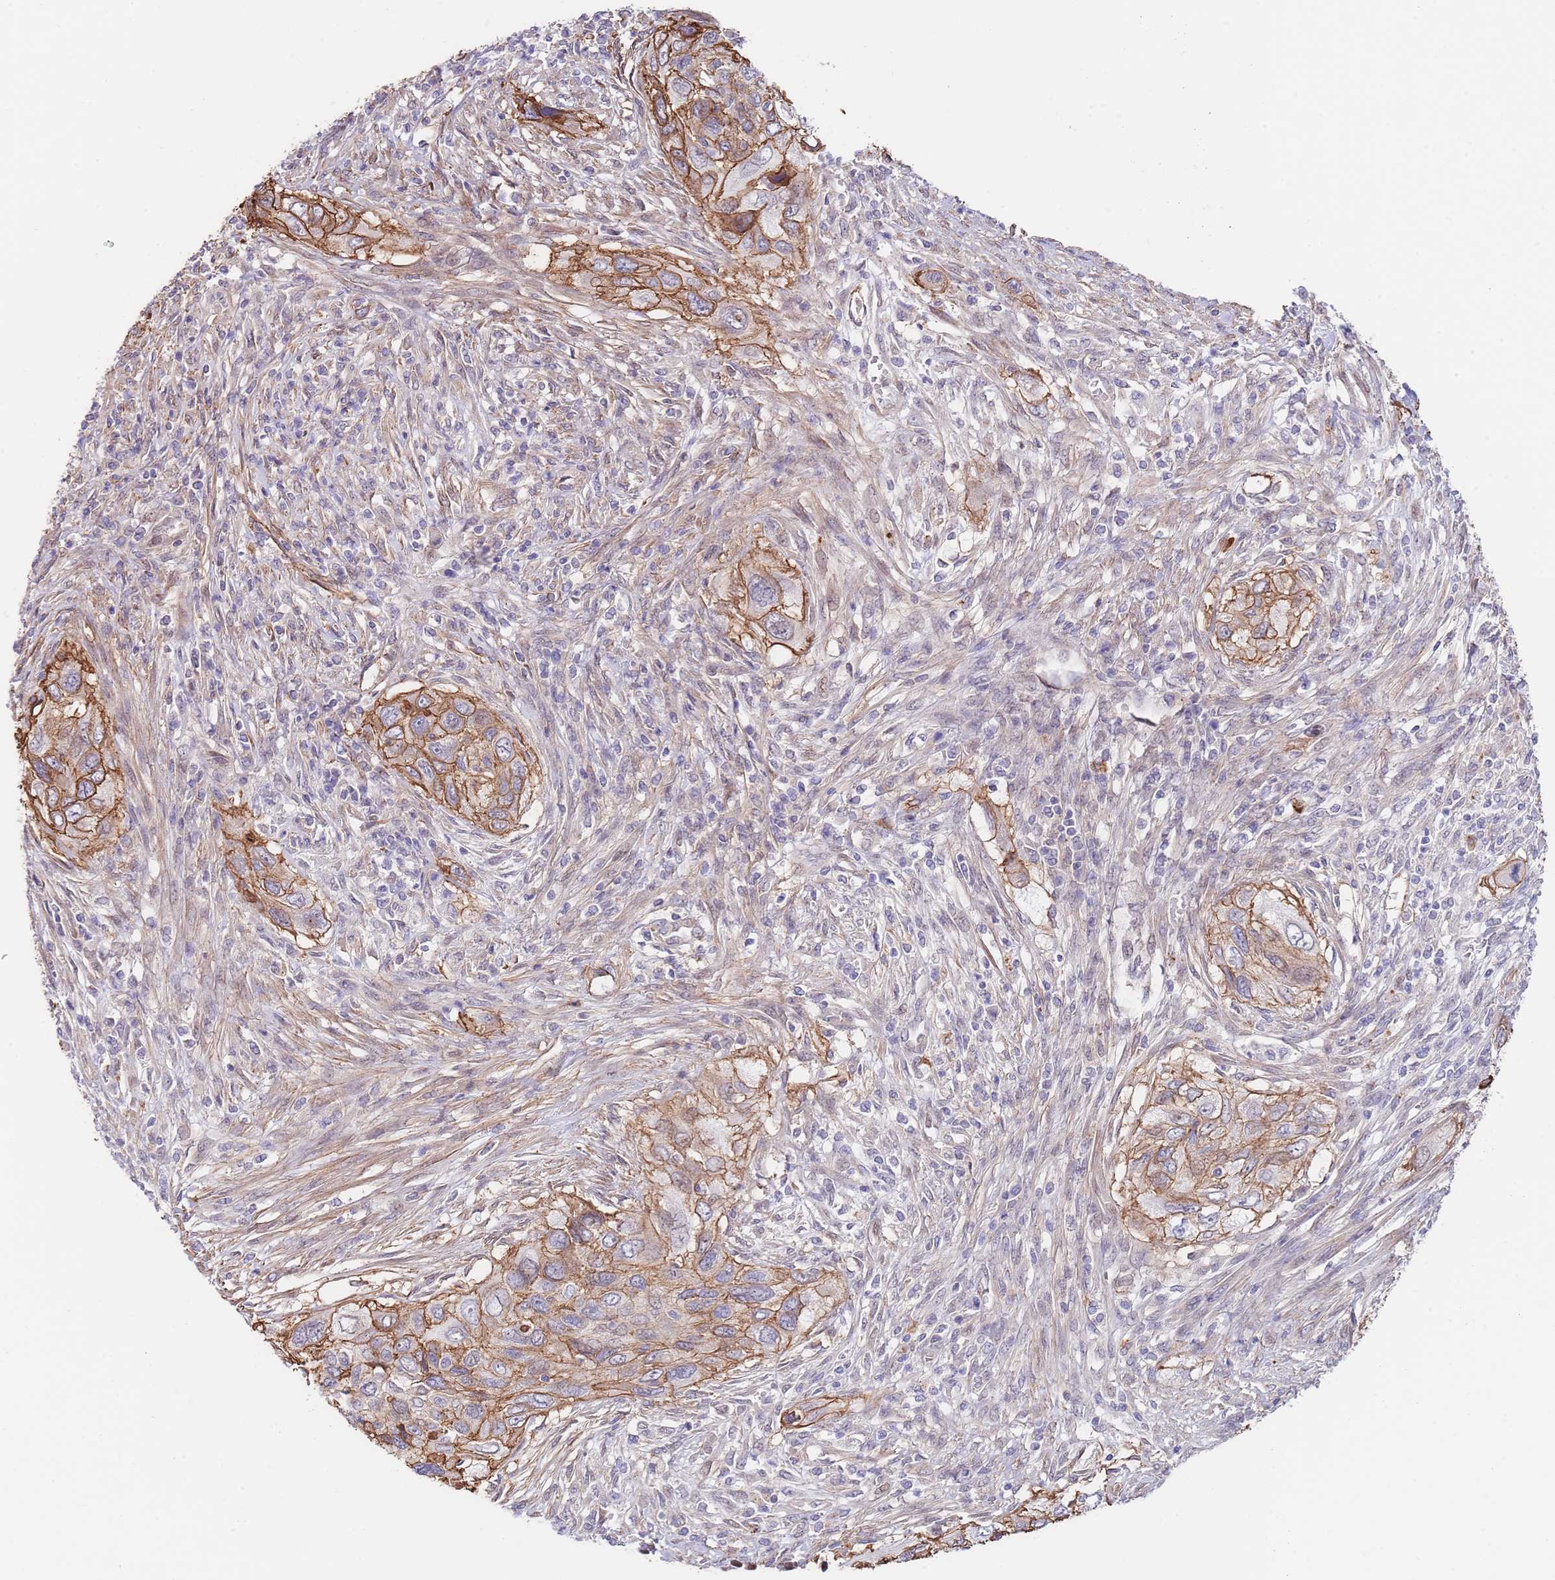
{"staining": {"intensity": "moderate", "quantity": ">75%", "location": "cytoplasmic/membranous"}, "tissue": "urothelial cancer", "cell_type": "Tumor cells", "image_type": "cancer", "snomed": [{"axis": "morphology", "description": "Urothelial carcinoma, High grade"}, {"axis": "topography", "description": "Urinary bladder"}], "caption": "The immunohistochemical stain highlights moderate cytoplasmic/membranous staining in tumor cells of urothelial cancer tissue.", "gene": "BPNT1", "patient": {"sex": "female", "age": 60}}